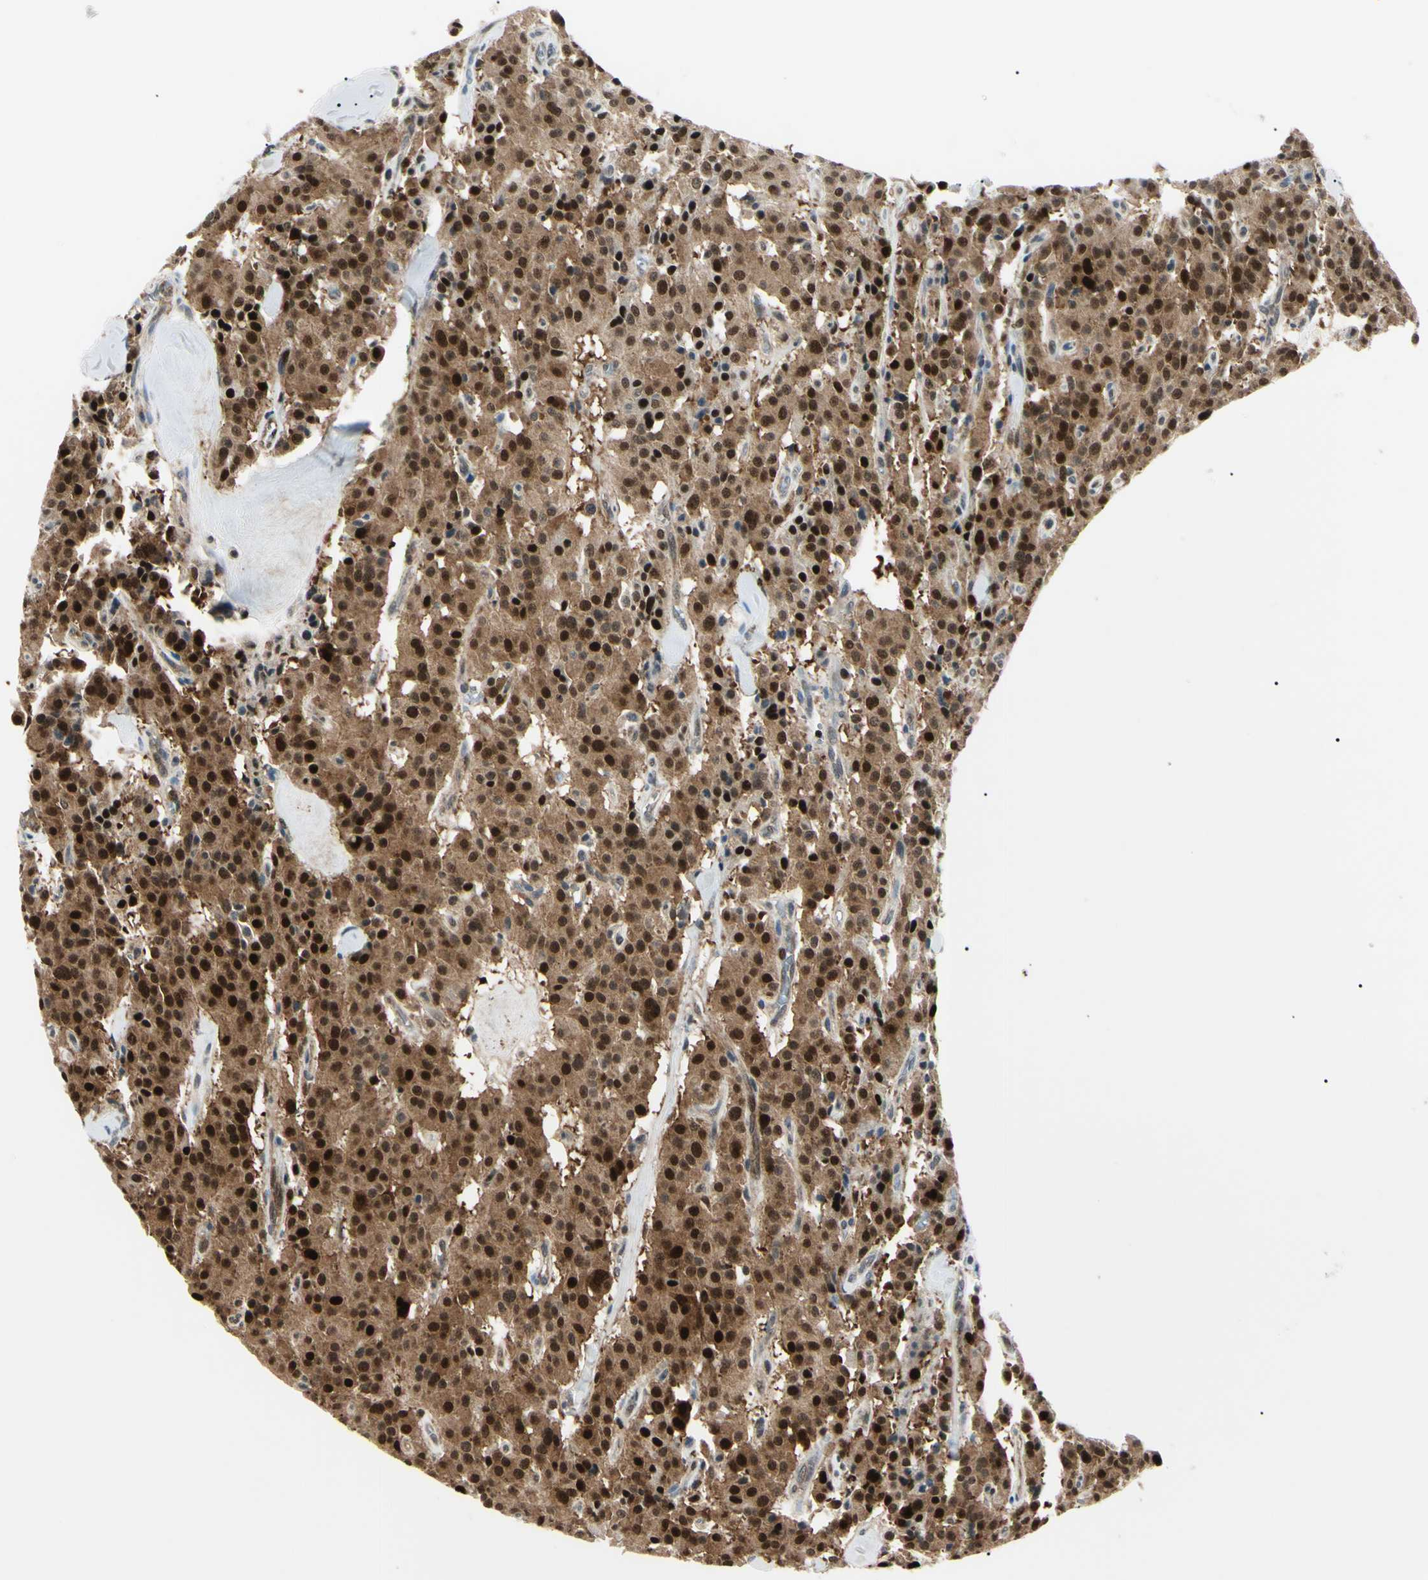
{"staining": {"intensity": "strong", "quantity": ">75%", "location": "cytoplasmic/membranous,nuclear"}, "tissue": "carcinoid", "cell_type": "Tumor cells", "image_type": "cancer", "snomed": [{"axis": "morphology", "description": "Carcinoid, malignant, NOS"}, {"axis": "topography", "description": "Lung"}], "caption": "Protein expression analysis of malignant carcinoid demonstrates strong cytoplasmic/membranous and nuclear expression in approximately >75% of tumor cells.", "gene": "PGK1", "patient": {"sex": "male", "age": 30}}